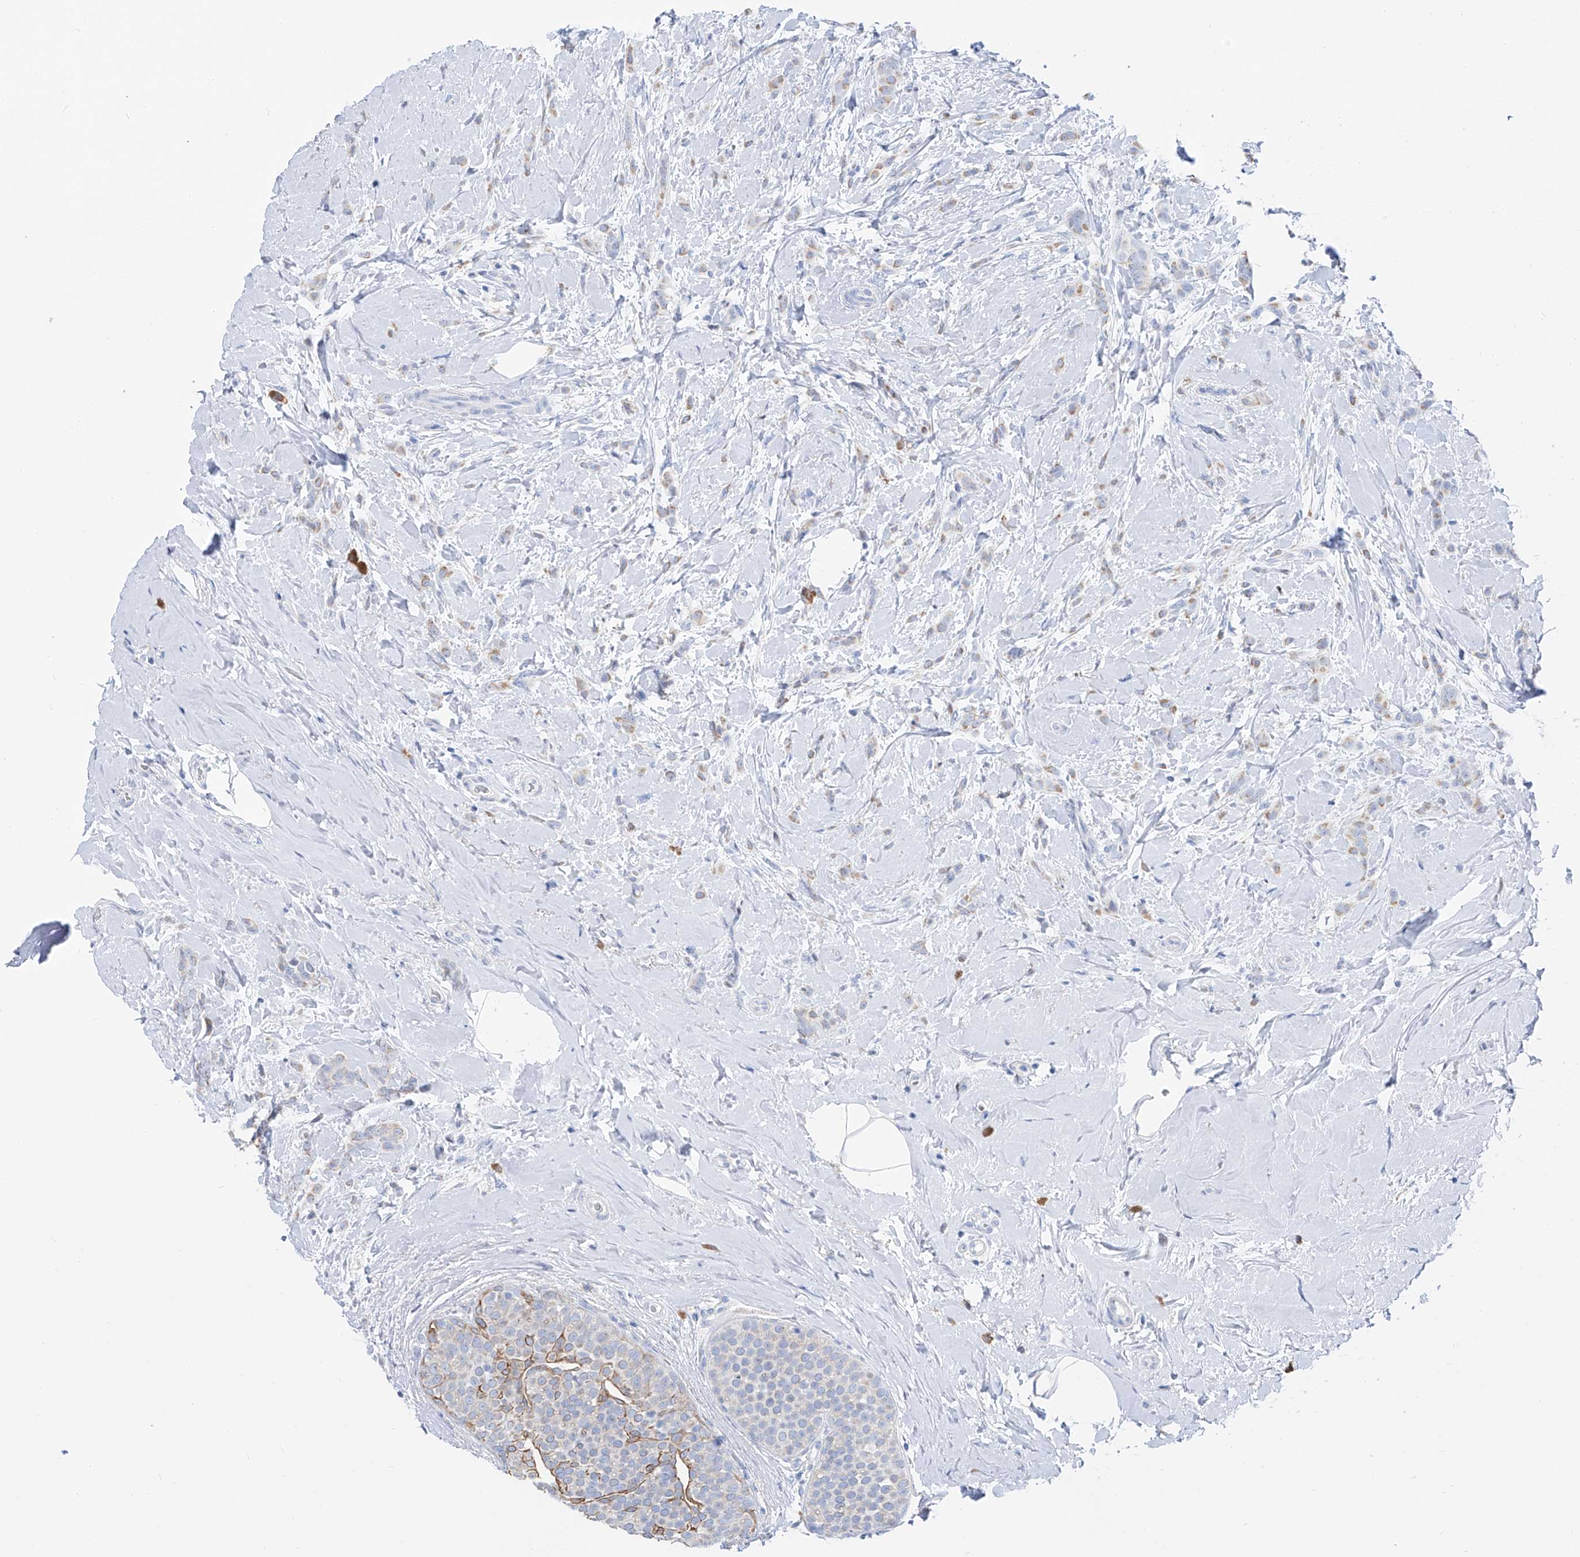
{"staining": {"intensity": "weak", "quantity": "25%-75%", "location": "cytoplasmic/membranous"}, "tissue": "breast cancer", "cell_type": "Tumor cells", "image_type": "cancer", "snomed": [{"axis": "morphology", "description": "Lobular carcinoma, in situ"}, {"axis": "morphology", "description": "Lobular carcinoma"}, {"axis": "topography", "description": "Breast"}], "caption": "A brown stain labels weak cytoplasmic/membranous positivity of a protein in human breast lobular carcinoma in situ tumor cells.", "gene": "FRS3", "patient": {"sex": "female", "age": 41}}